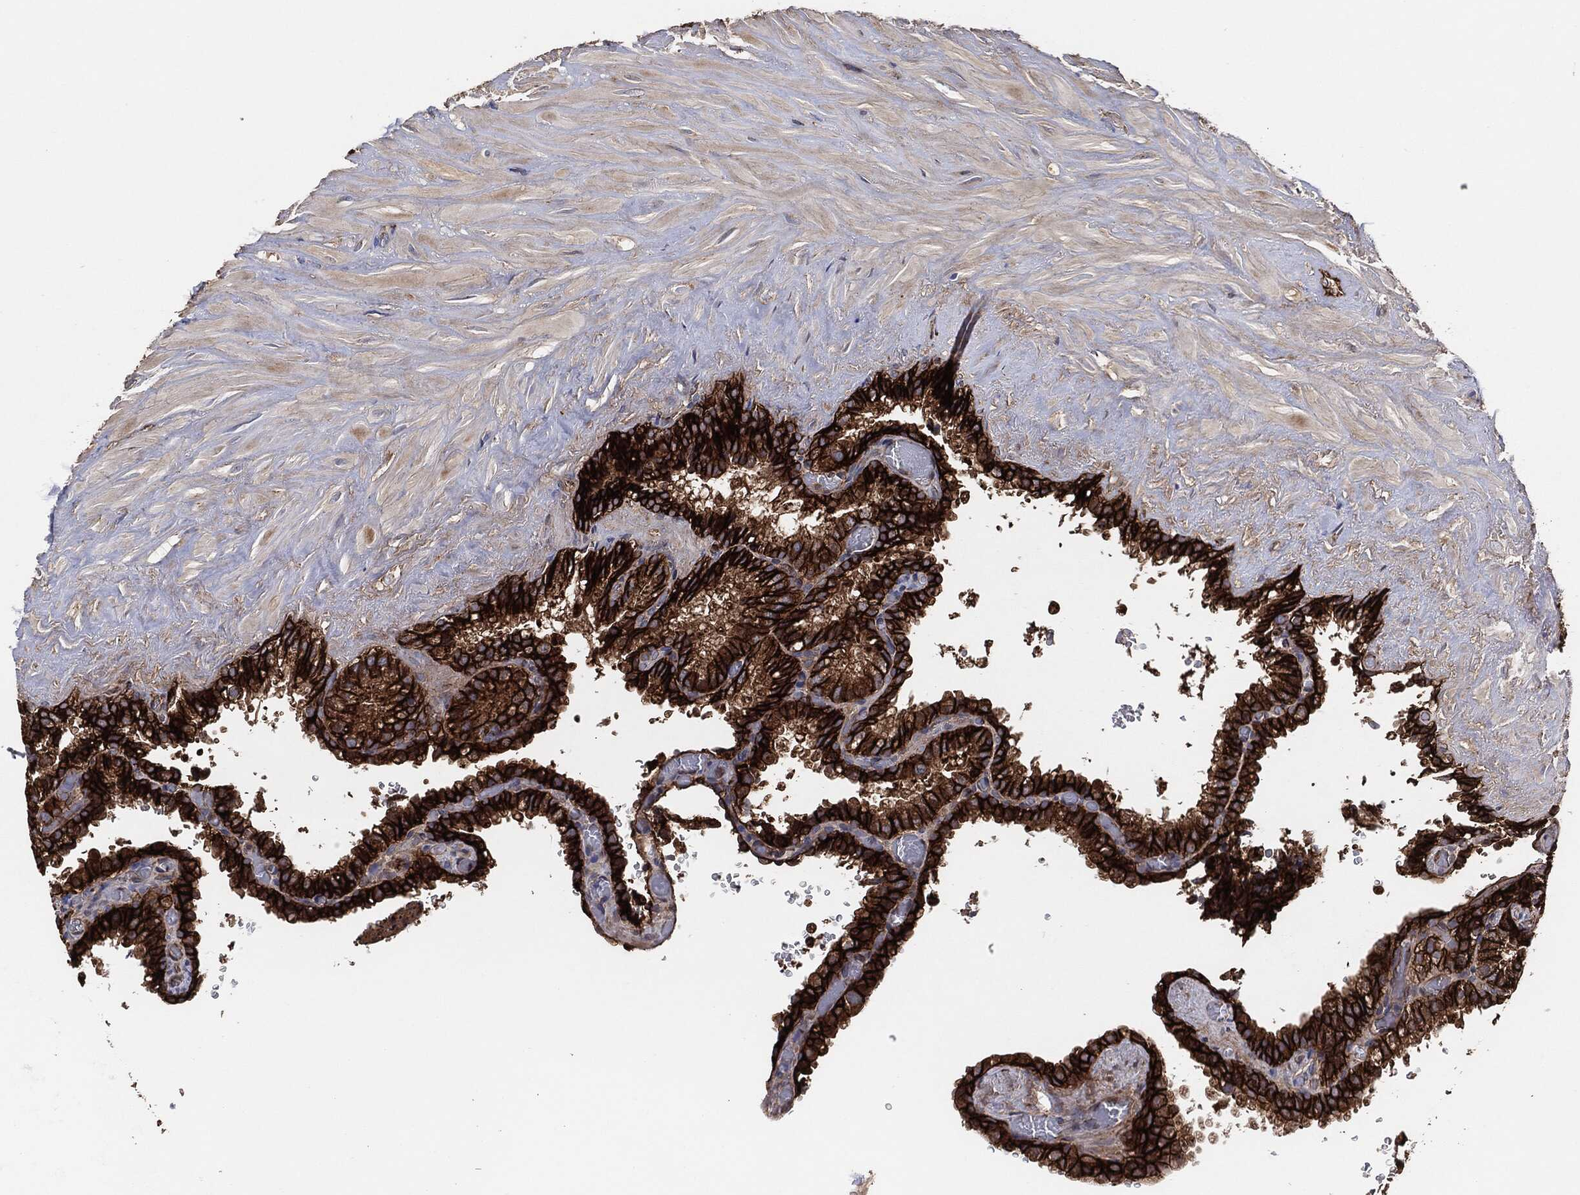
{"staining": {"intensity": "strong", "quantity": ">75%", "location": "cytoplasmic/membranous"}, "tissue": "seminal vesicle", "cell_type": "Glandular cells", "image_type": "normal", "snomed": [{"axis": "morphology", "description": "Normal tissue, NOS"}, {"axis": "topography", "description": "Seminal veicle"}], "caption": "Immunohistochemical staining of benign human seminal vesicle shows high levels of strong cytoplasmic/membranous staining in approximately >75% of glandular cells. The staining is performed using DAB brown chromogen to label protein expression. The nuclei are counter-stained blue using hematoxylin.", "gene": "CTNNA1", "patient": {"sex": "male", "age": 67}}